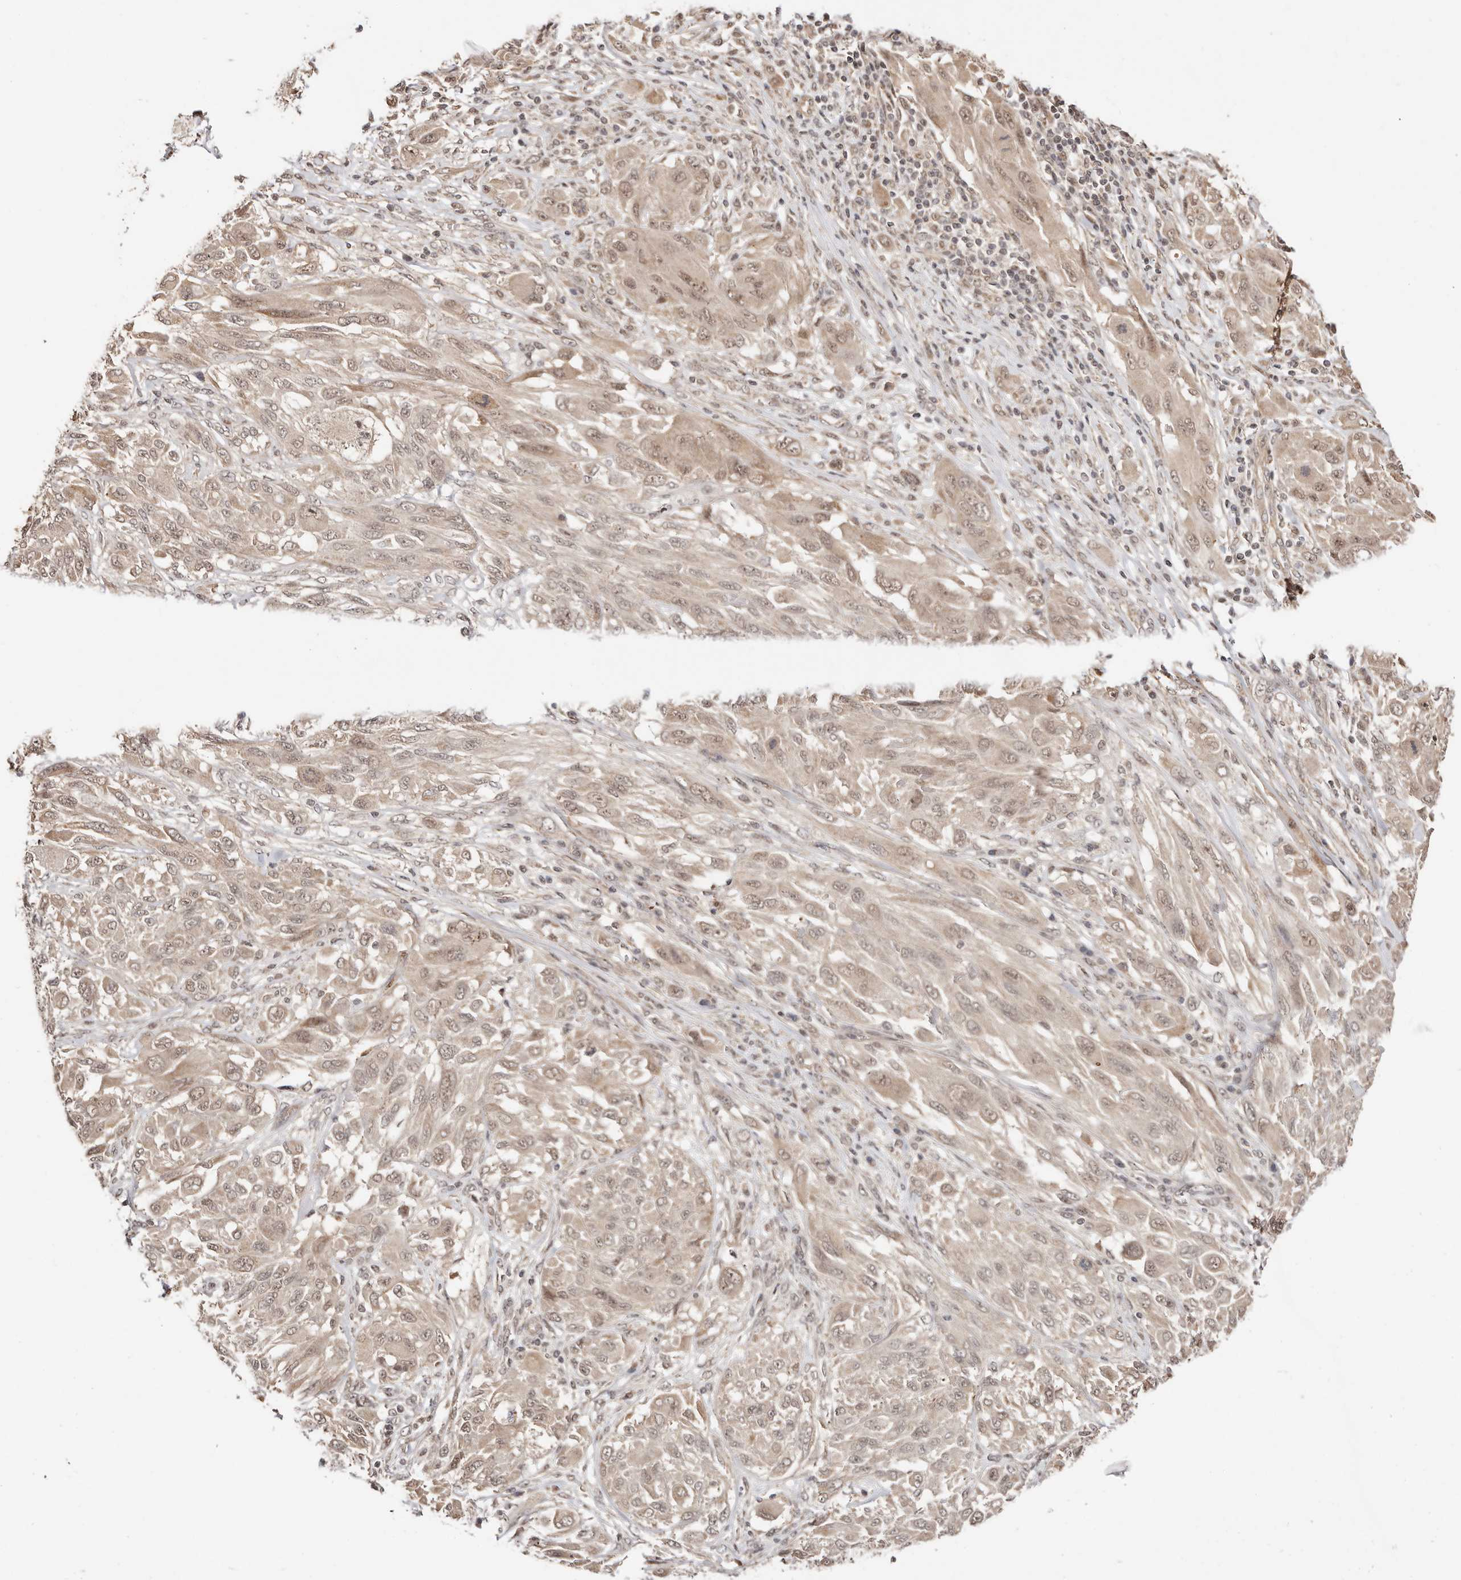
{"staining": {"intensity": "weak", "quantity": ">75%", "location": "cytoplasmic/membranous,nuclear"}, "tissue": "melanoma", "cell_type": "Tumor cells", "image_type": "cancer", "snomed": [{"axis": "morphology", "description": "Malignant melanoma, NOS"}, {"axis": "topography", "description": "Skin"}], "caption": "Immunohistochemistry photomicrograph of neoplastic tissue: melanoma stained using immunohistochemistry reveals low levels of weak protein expression localized specifically in the cytoplasmic/membranous and nuclear of tumor cells, appearing as a cytoplasmic/membranous and nuclear brown color.", "gene": "CTNNBL1", "patient": {"sex": "female", "age": 91}}